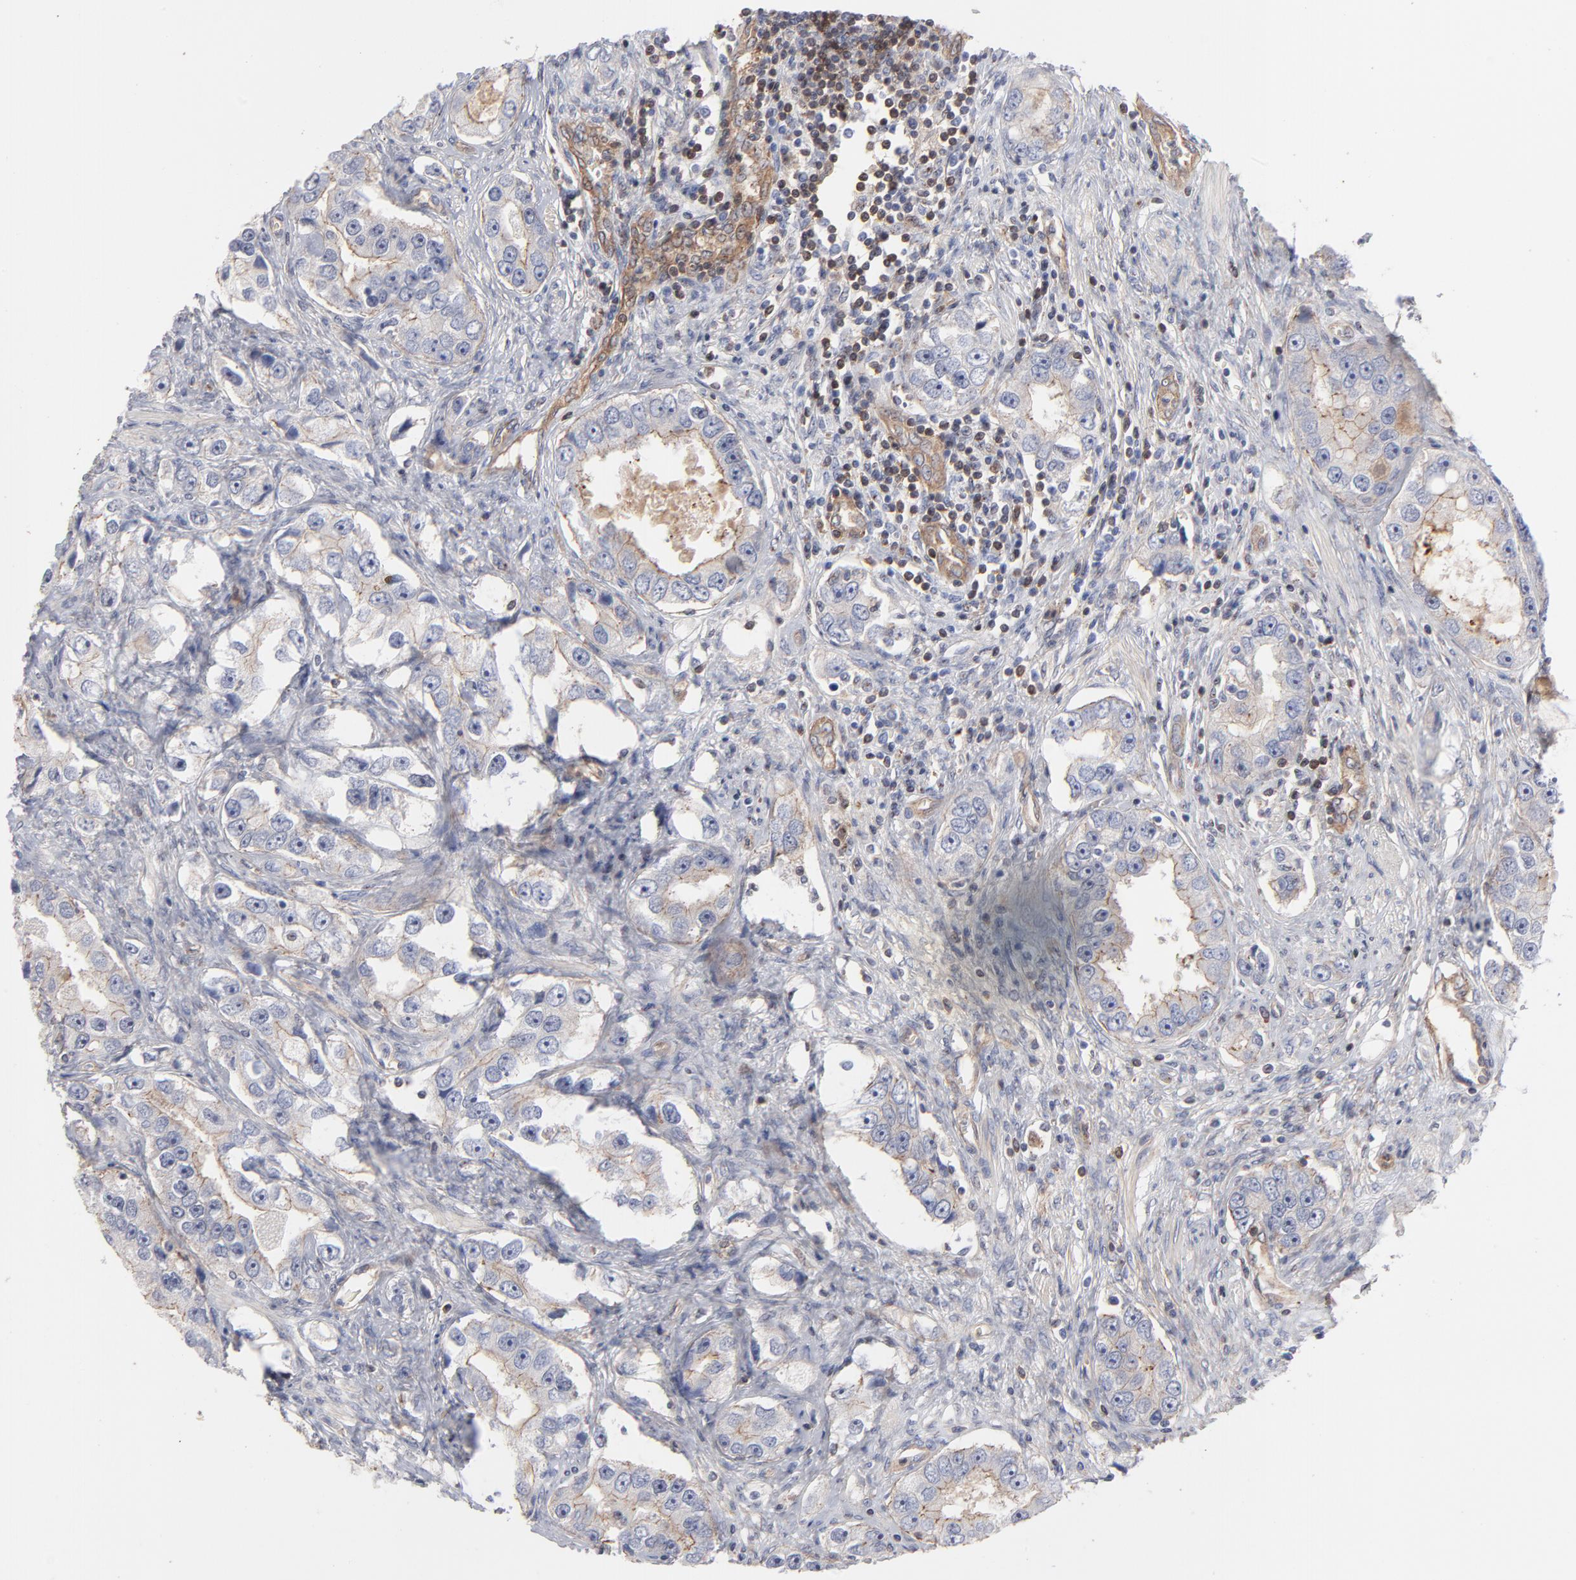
{"staining": {"intensity": "weak", "quantity": "25%-75%", "location": "cytoplasmic/membranous"}, "tissue": "prostate cancer", "cell_type": "Tumor cells", "image_type": "cancer", "snomed": [{"axis": "morphology", "description": "Adenocarcinoma, High grade"}, {"axis": "topography", "description": "Prostate"}], "caption": "Weak cytoplasmic/membranous staining is present in about 25%-75% of tumor cells in adenocarcinoma (high-grade) (prostate). Immunohistochemistry stains the protein of interest in brown and the nuclei are stained blue.", "gene": "PXN", "patient": {"sex": "male", "age": 63}}